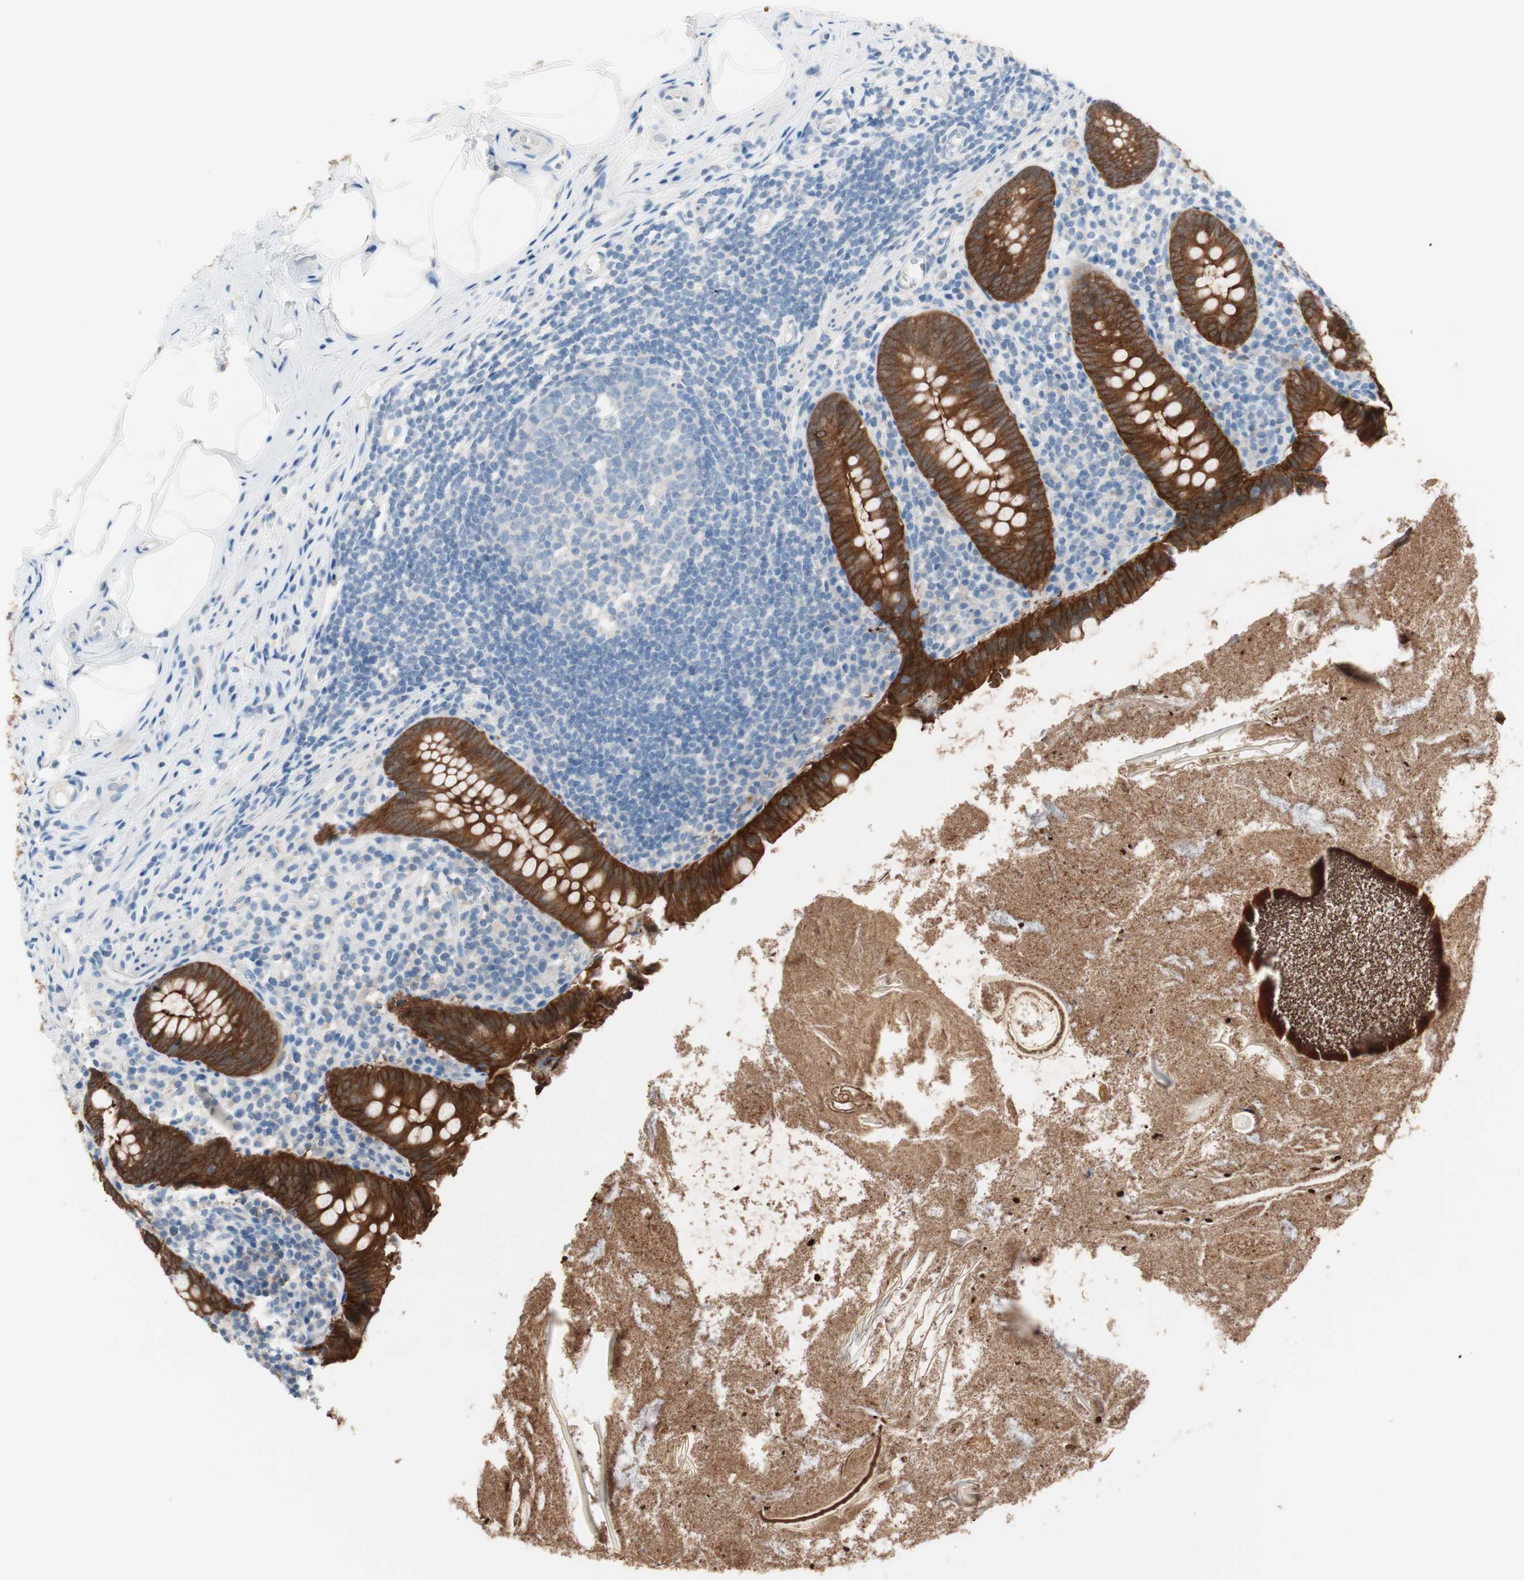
{"staining": {"intensity": "strong", "quantity": ">75%", "location": "cytoplasmic/membranous"}, "tissue": "appendix", "cell_type": "Glandular cells", "image_type": "normal", "snomed": [{"axis": "morphology", "description": "Normal tissue, NOS"}, {"axis": "topography", "description": "Appendix"}], "caption": "The immunohistochemical stain shows strong cytoplasmic/membranous staining in glandular cells of normal appendix.", "gene": "VIL1", "patient": {"sex": "male", "age": 52}}